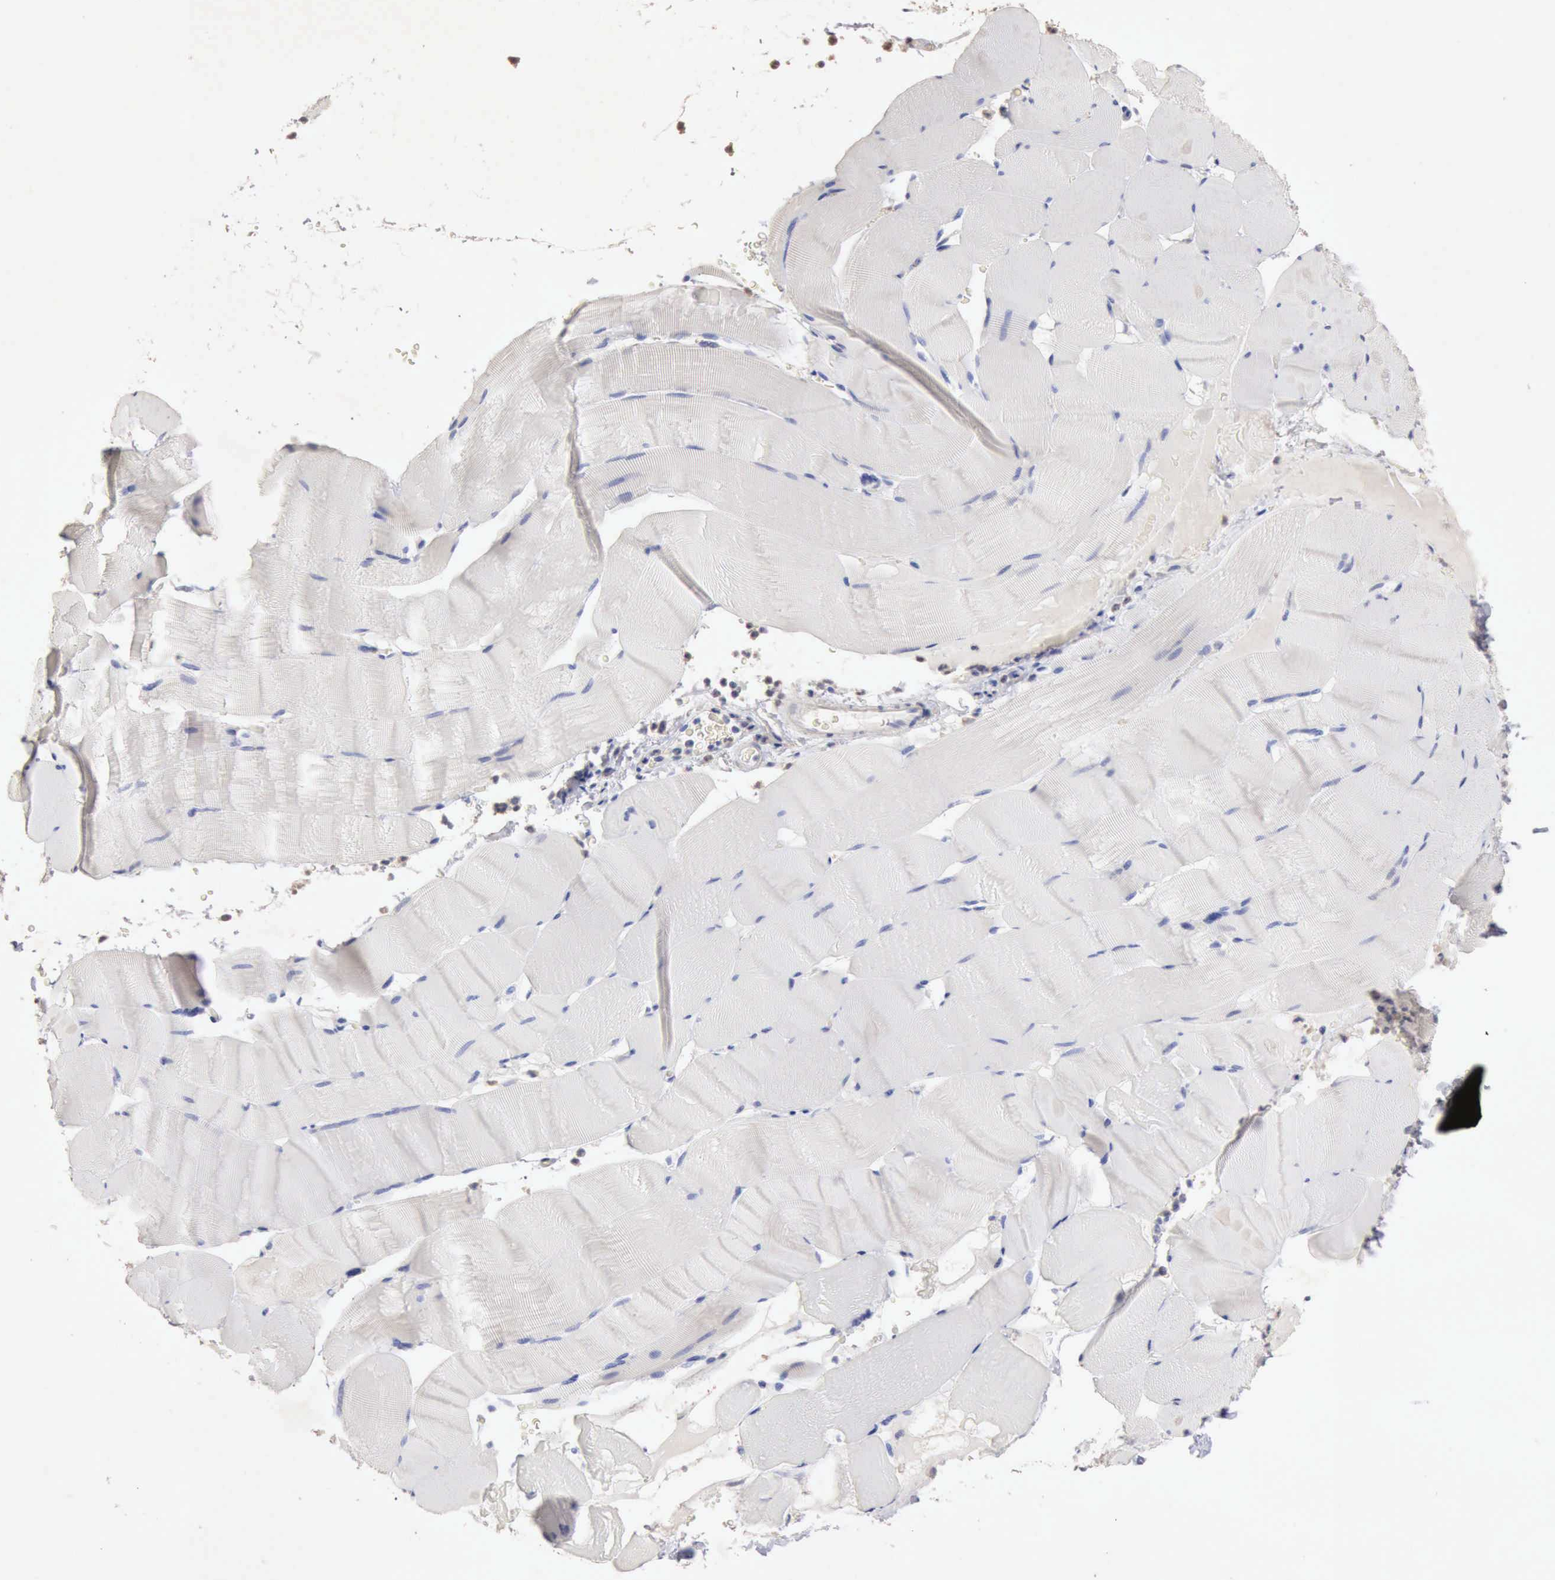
{"staining": {"intensity": "negative", "quantity": "none", "location": "none"}, "tissue": "skeletal muscle", "cell_type": "Myocytes", "image_type": "normal", "snomed": [{"axis": "morphology", "description": "Normal tissue, NOS"}, {"axis": "topography", "description": "Skeletal muscle"}], "caption": "This is an immunohistochemistry (IHC) image of unremarkable human skeletal muscle. There is no staining in myocytes.", "gene": "KRT6B", "patient": {"sex": "male", "age": 62}}